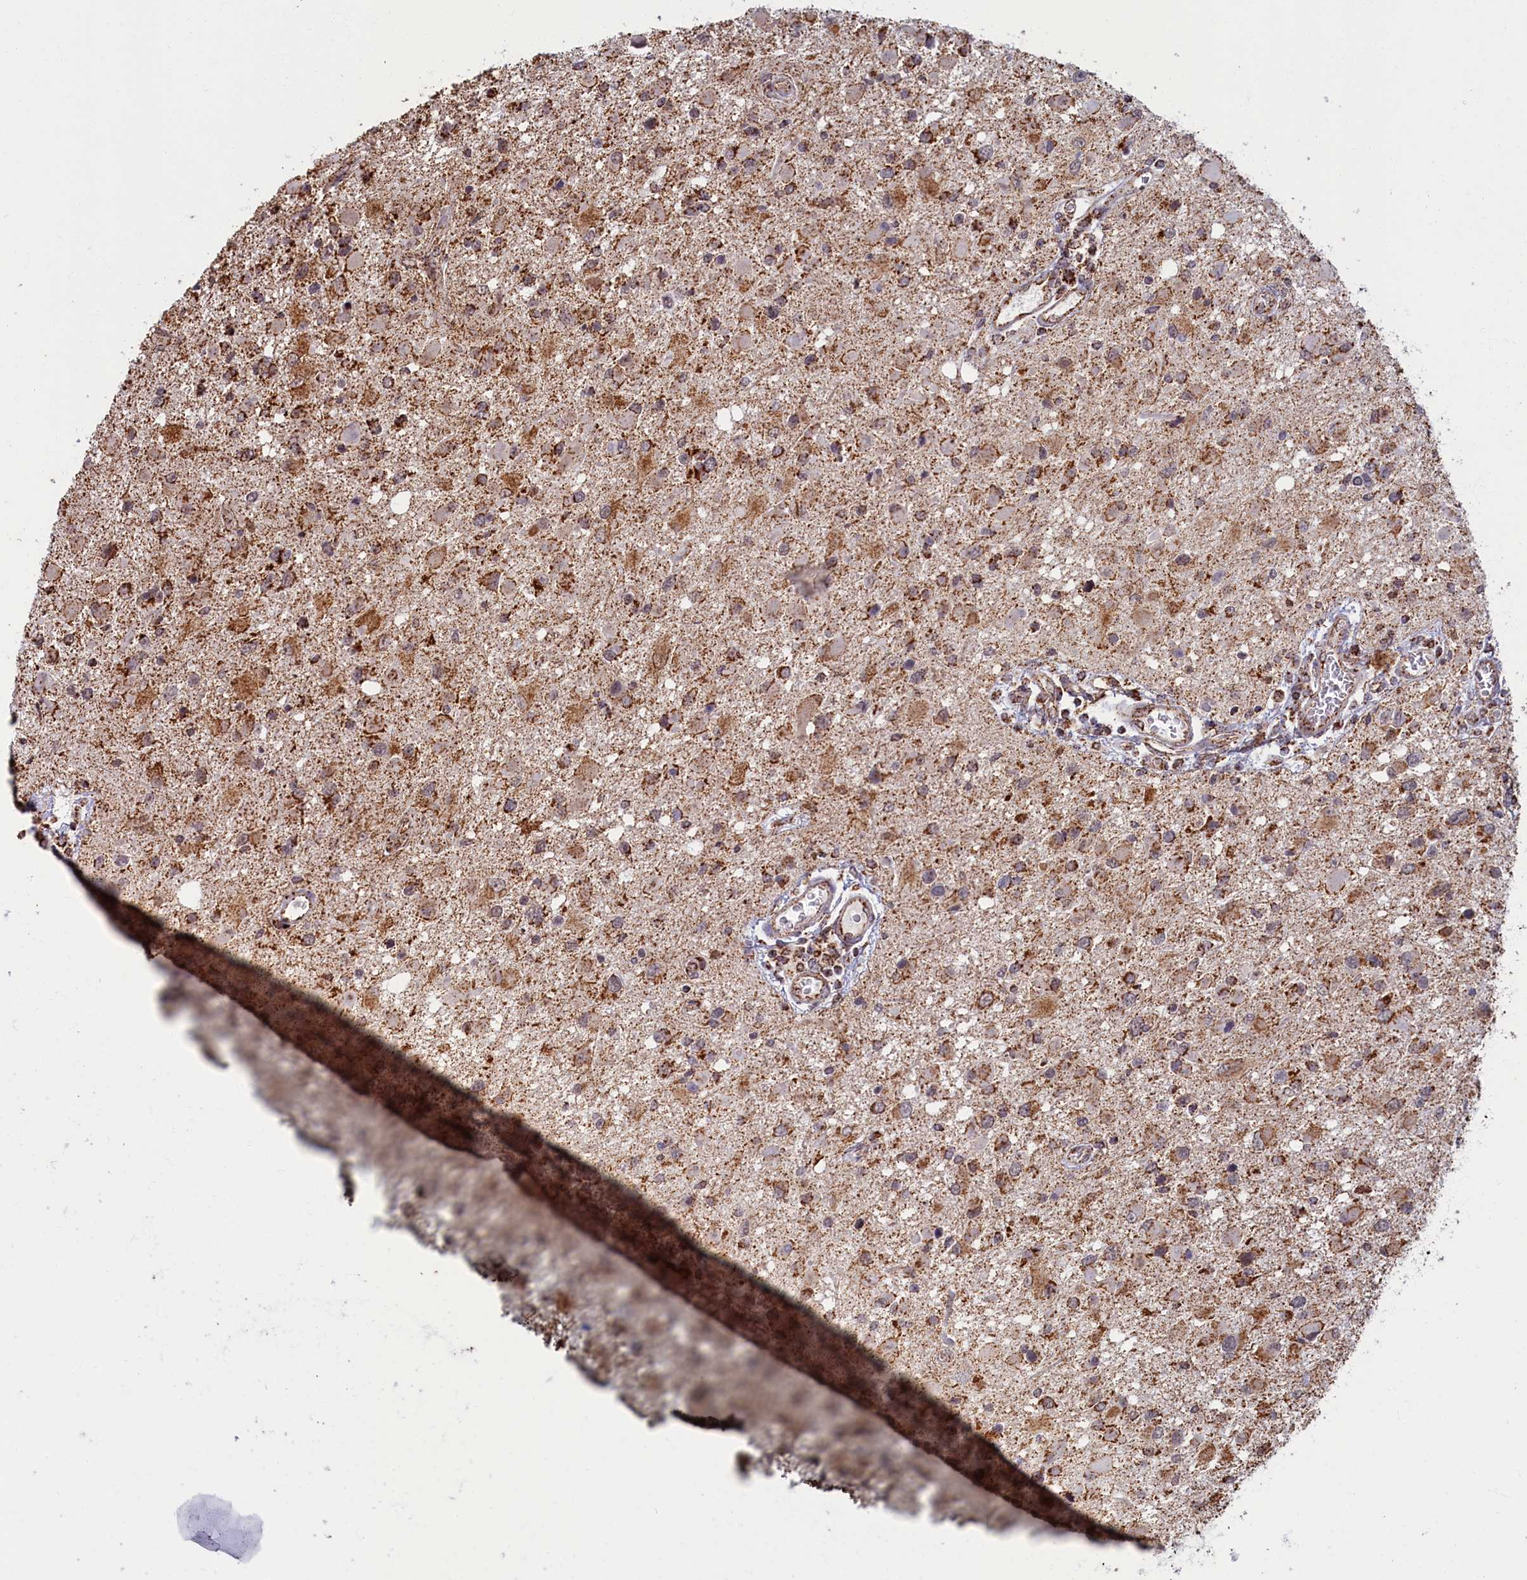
{"staining": {"intensity": "moderate", "quantity": ">75%", "location": "cytoplasmic/membranous"}, "tissue": "glioma", "cell_type": "Tumor cells", "image_type": "cancer", "snomed": [{"axis": "morphology", "description": "Glioma, malignant, High grade"}, {"axis": "topography", "description": "Brain"}], "caption": "High-magnification brightfield microscopy of glioma stained with DAB (3,3'-diaminobenzidine) (brown) and counterstained with hematoxylin (blue). tumor cells exhibit moderate cytoplasmic/membranous staining is present in about>75% of cells.", "gene": "SPR", "patient": {"sex": "male", "age": 53}}